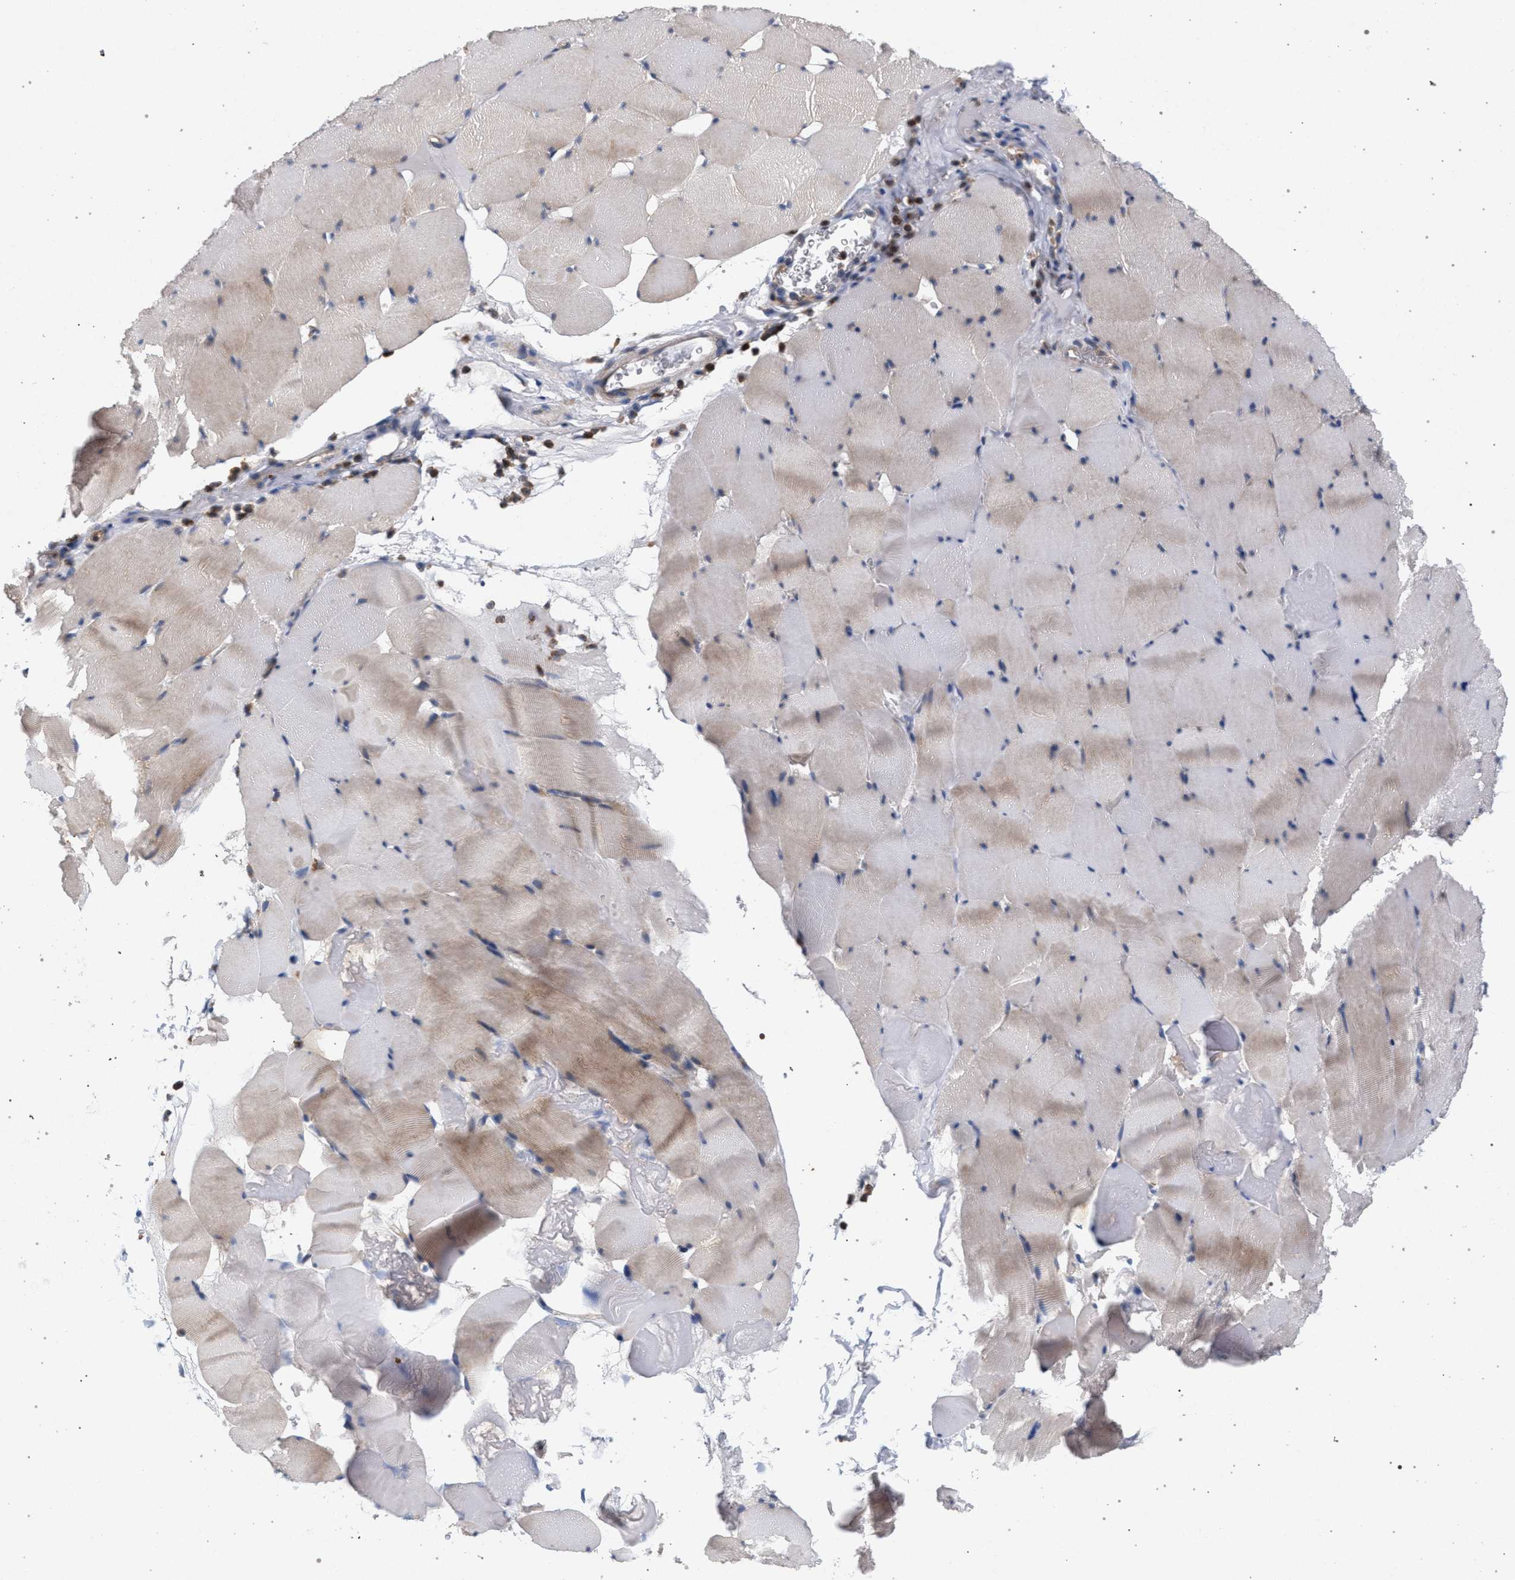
{"staining": {"intensity": "weak", "quantity": "<25%", "location": "cytoplasmic/membranous"}, "tissue": "skeletal muscle", "cell_type": "Myocytes", "image_type": "normal", "snomed": [{"axis": "morphology", "description": "Normal tissue, NOS"}, {"axis": "topography", "description": "Skeletal muscle"}], "caption": "An immunohistochemistry (IHC) histopathology image of benign skeletal muscle is shown. There is no staining in myocytes of skeletal muscle. (Stains: DAB immunohistochemistry (IHC) with hematoxylin counter stain, Microscopy: brightfield microscopy at high magnification).", "gene": "MAMDC2", "patient": {"sex": "male", "age": 62}}